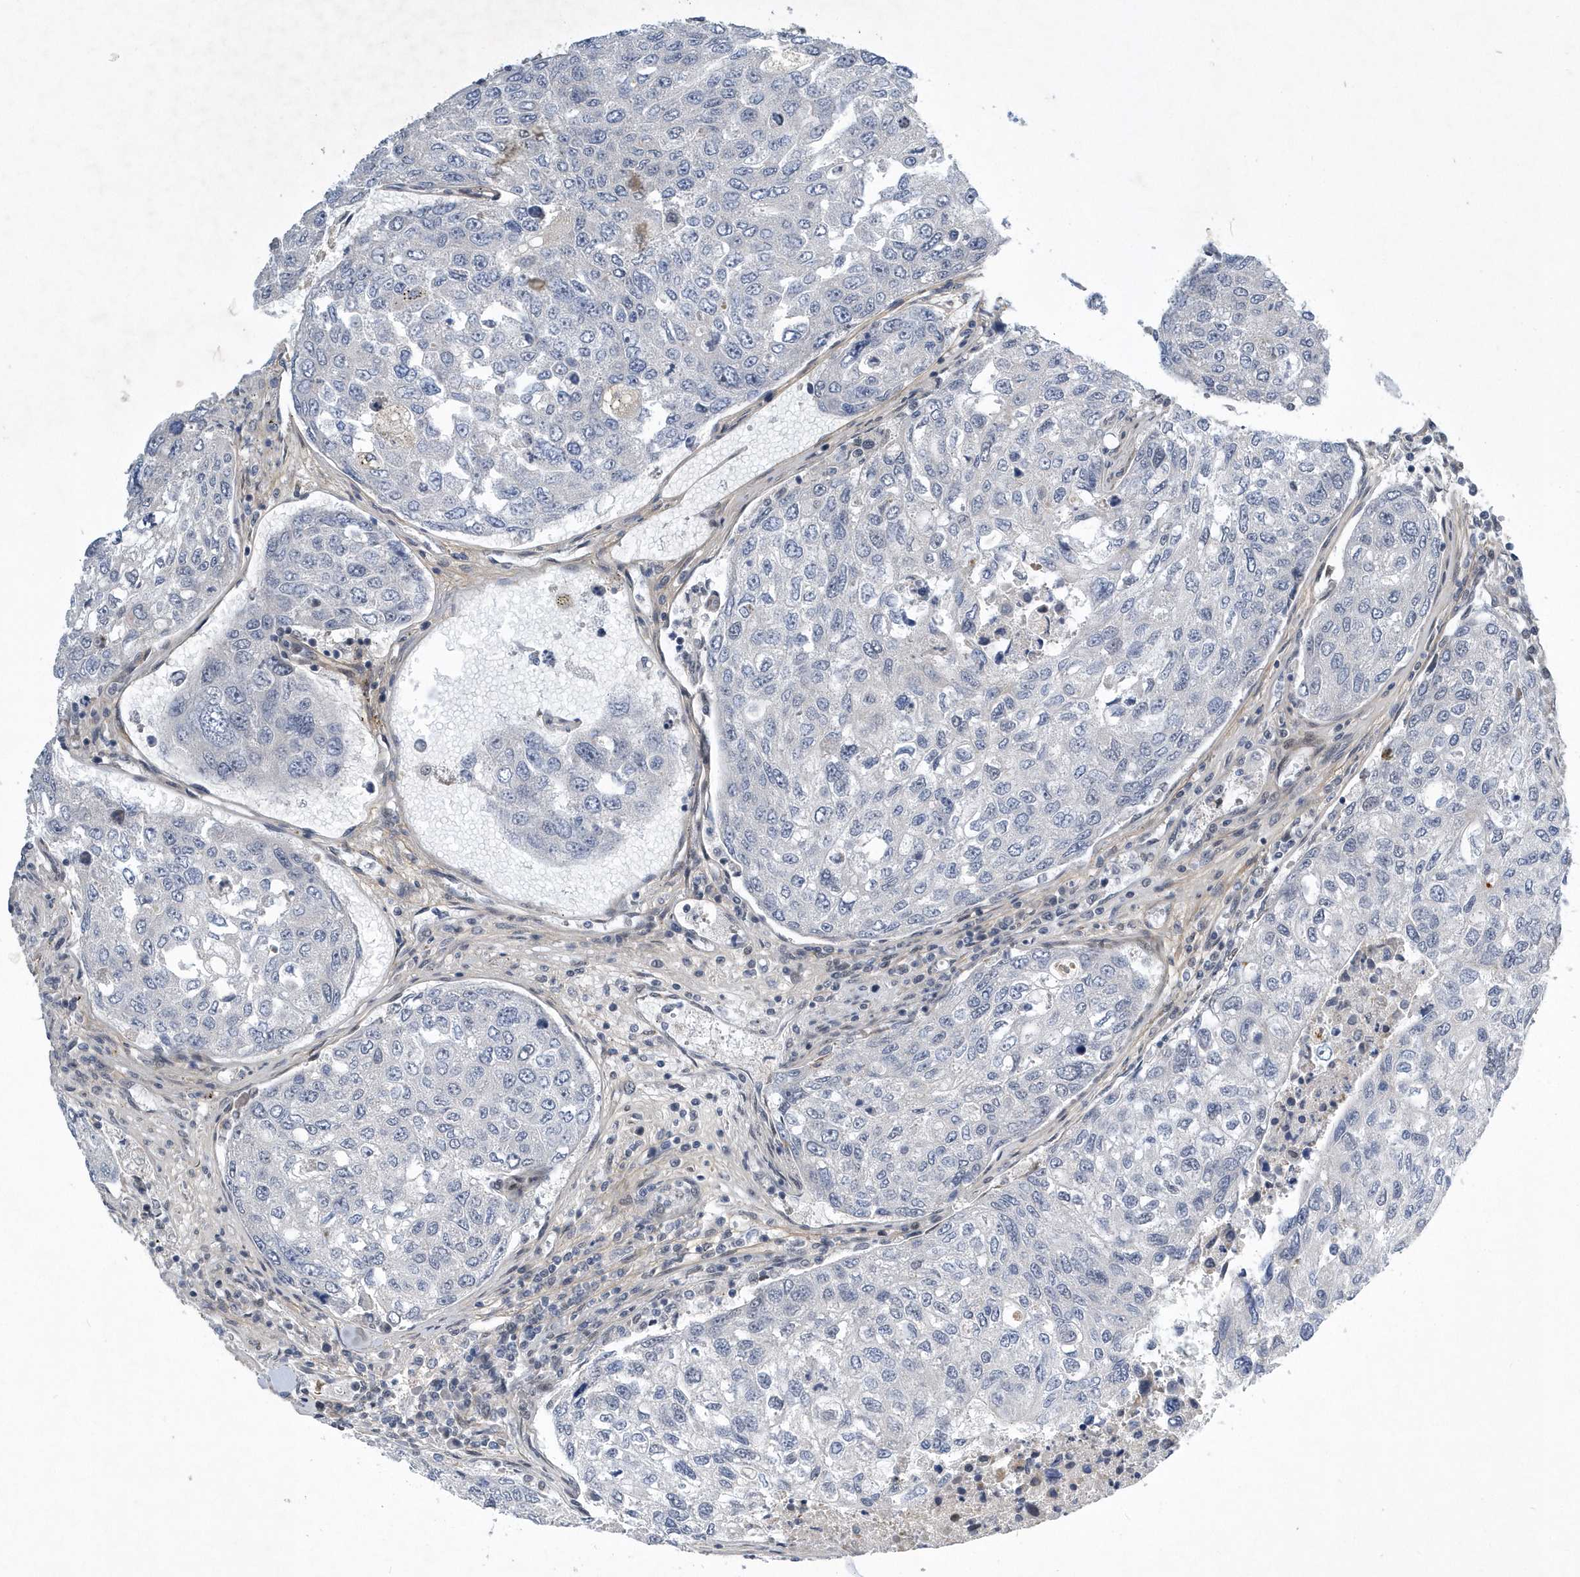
{"staining": {"intensity": "negative", "quantity": "none", "location": "none"}, "tissue": "urothelial cancer", "cell_type": "Tumor cells", "image_type": "cancer", "snomed": [{"axis": "morphology", "description": "Urothelial carcinoma, High grade"}, {"axis": "topography", "description": "Lymph node"}, {"axis": "topography", "description": "Urinary bladder"}], "caption": "Immunohistochemical staining of urothelial carcinoma (high-grade) exhibits no significant expression in tumor cells.", "gene": "FAM217A", "patient": {"sex": "male", "age": 51}}